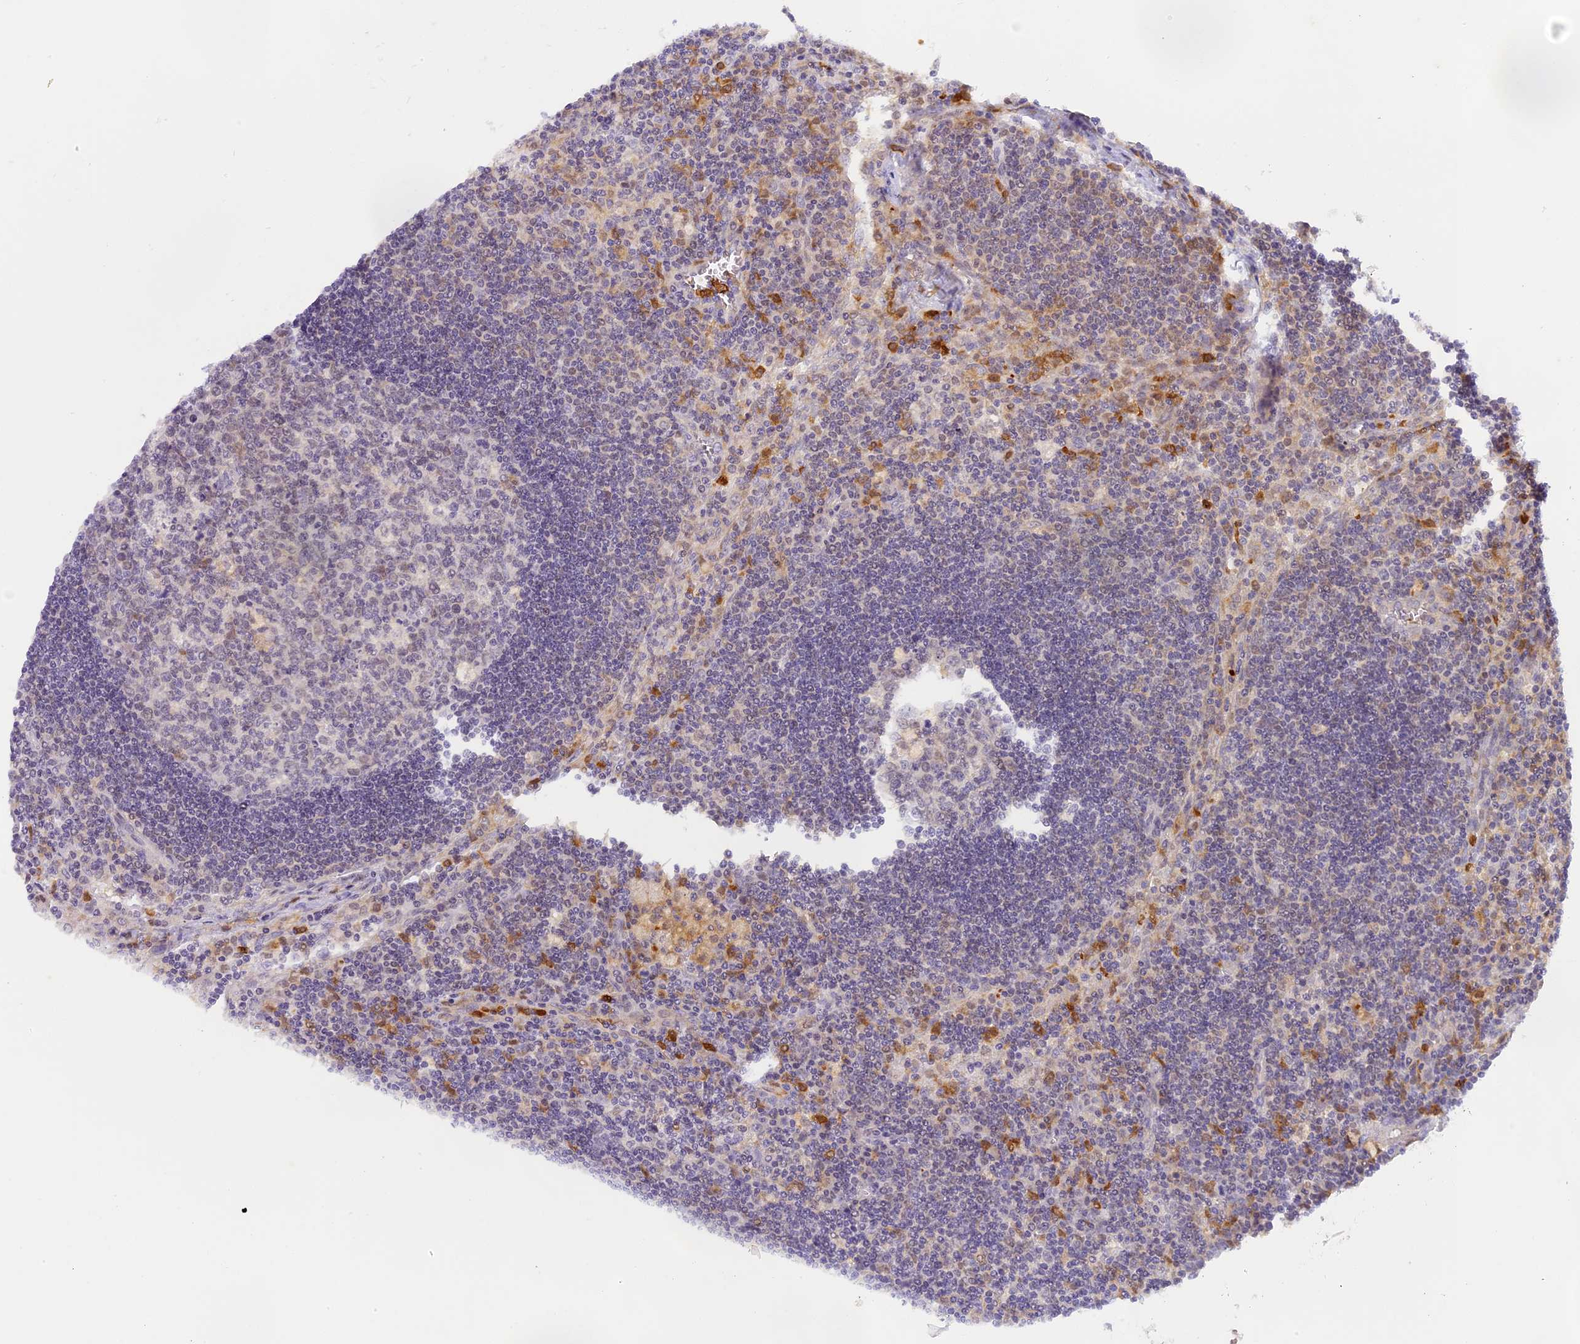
{"staining": {"intensity": "negative", "quantity": "none", "location": "none"}, "tissue": "lymph node", "cell_type": "Germinal center cells", "image_type": "normal", "snomed": [{"axis": "morphology", "description": "Normal tissue, NOS"}, {"axis": "topography", "description": "Lymph node"}], "caption": "This is a image of immunohistochemistry staining of unremarkable lymph node, which shows no expression in germinal center cells. The staining was performed using DAB to visualize the protein expression in brown, while the nuclei were stained in blue with hematoxylin (Magnification: 20x).", "gene": "NCF4", "patient": {"sex": "male", "age": 58}}